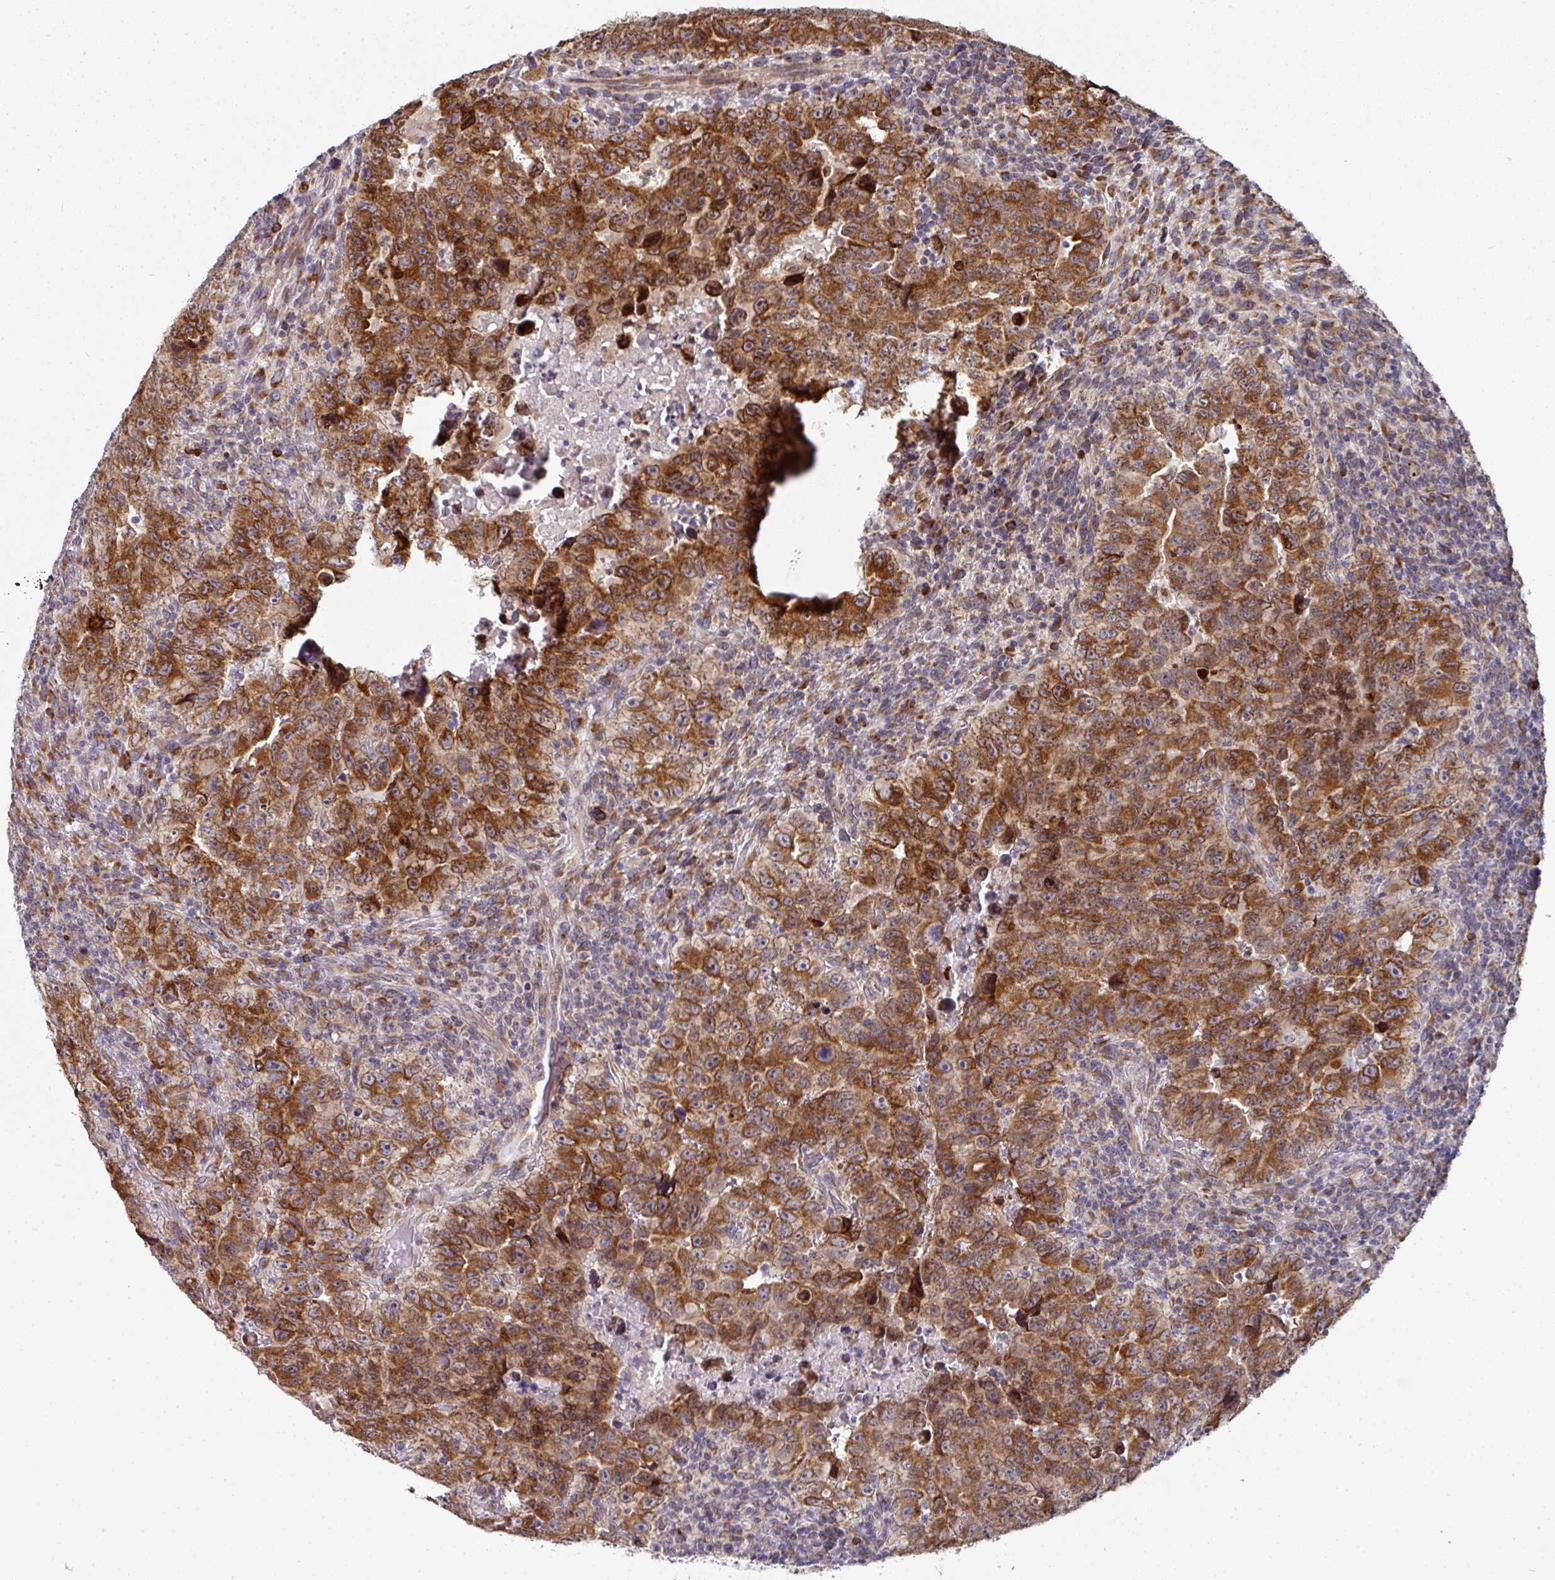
{"staining": {"intensity": "strong", "quantity": ">75%", "location": "cytoplasmic/membranous"}, "tissue": "testis cancer", "cell_type": "Tumor cells", "image_type": "cancer", "snomed": [{"axis": "morphology", "description": "Carcinoma, Embryonal, NOS"}, {"axis": "topography", "description": "Testis"}], "caption": "Approximately >75% of tumor cells in embryonal carcinoma (testis) show strong cytoplasmic/membranous protein expression as visualized by brown immunohistochemical staining.", "gene": "APOLD1", "patient": {"sex": "male", "age": 24}}